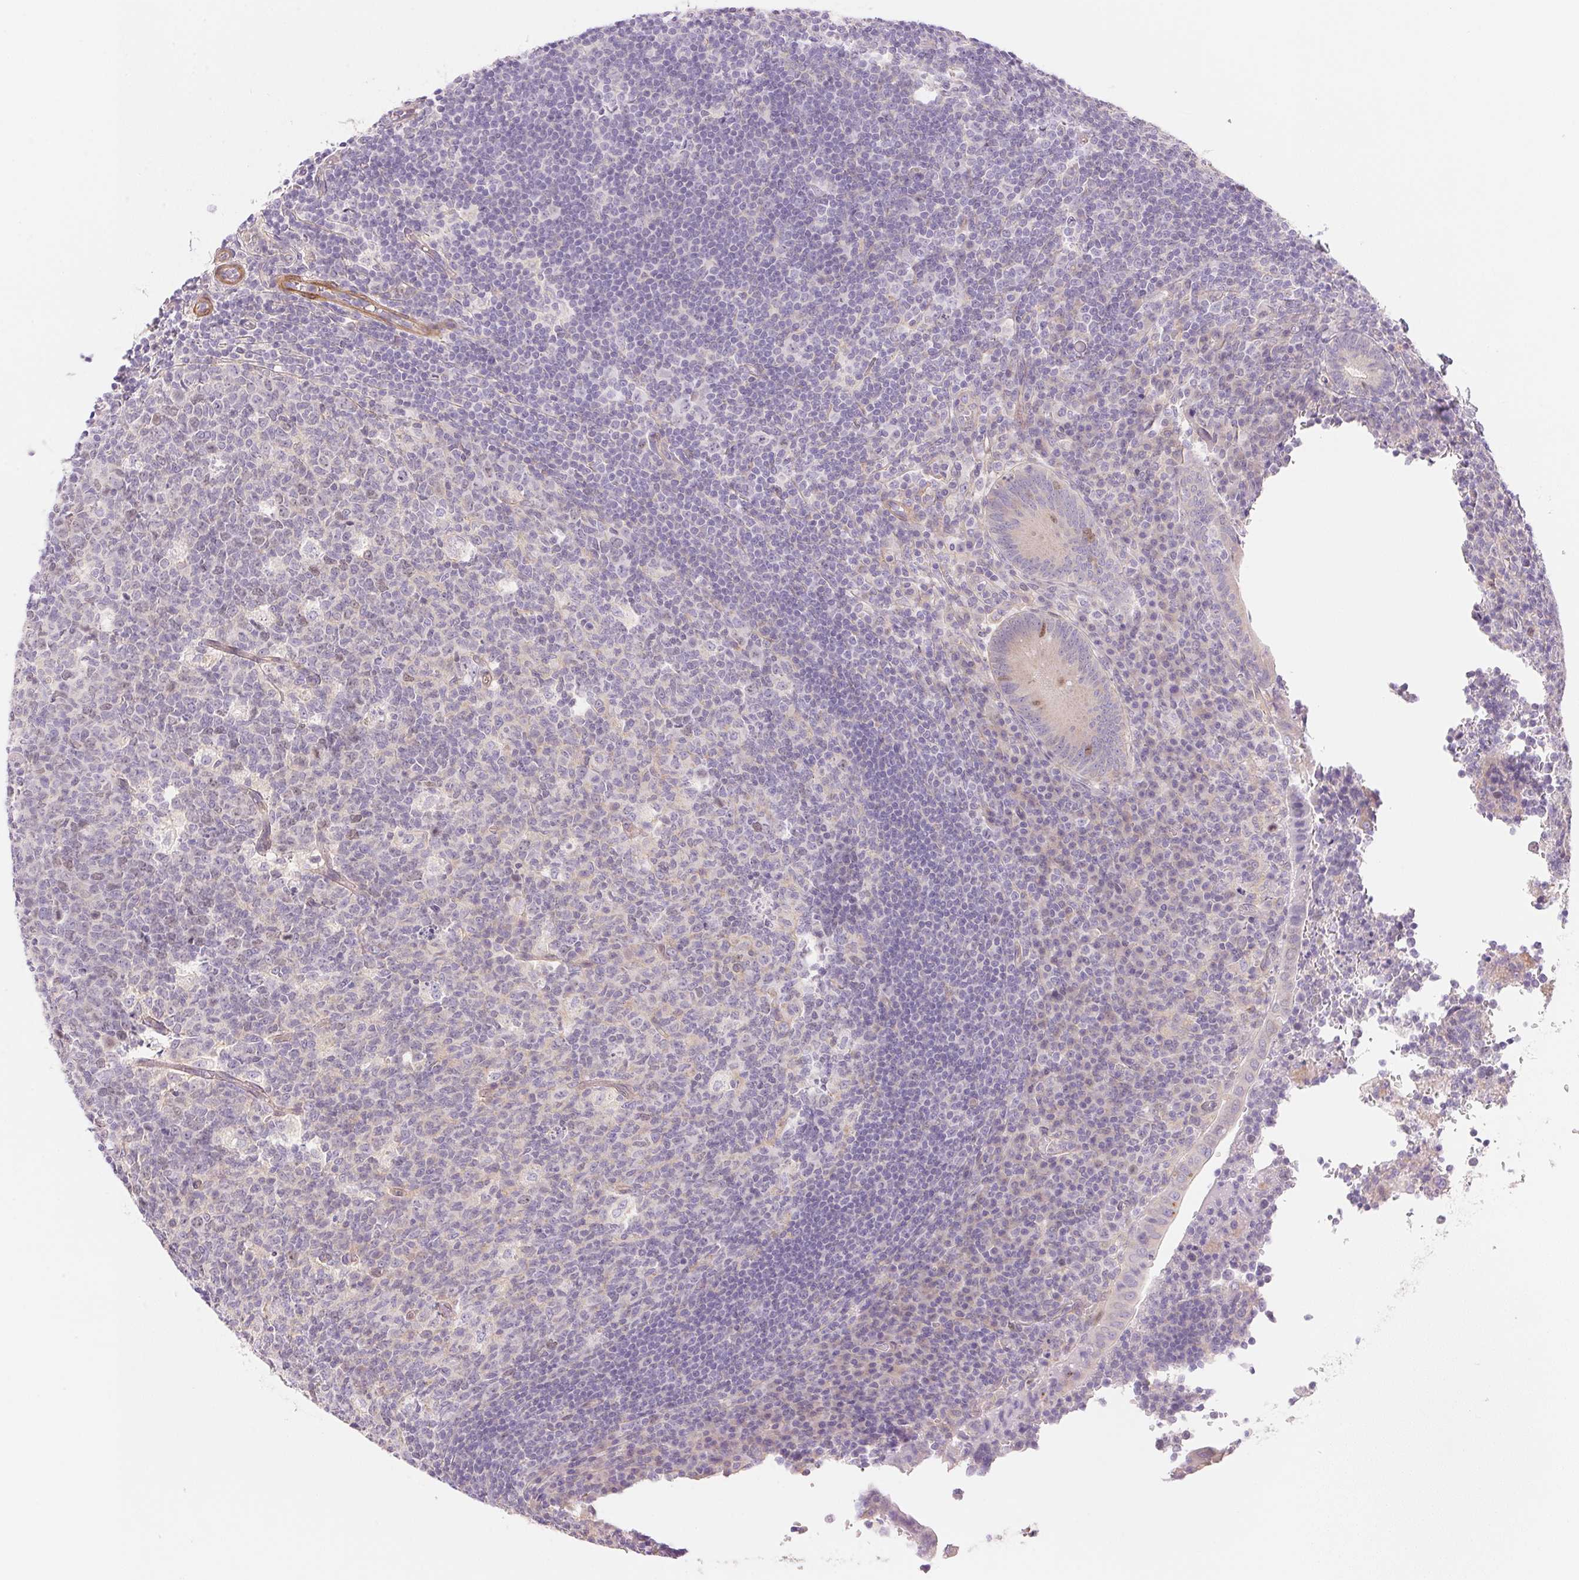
{"staining": {"intensity": "weak", "quantity": "<25%", "location": "cytoplasmic/membranous"}, "tissue": "appendix", "cell_type": "Glandular cells", "image_type": "normal", "snomed": [{"axis": "morphology", "description": "Normal tissue, NOS"}, {"axis": "topography", "description": "Appendix"}], "caption": "The photomicrograph shows no significant staining in glandular cells of appendix.", "gene": "SMTN", "patient": {"sex": "male", "age": 18}}